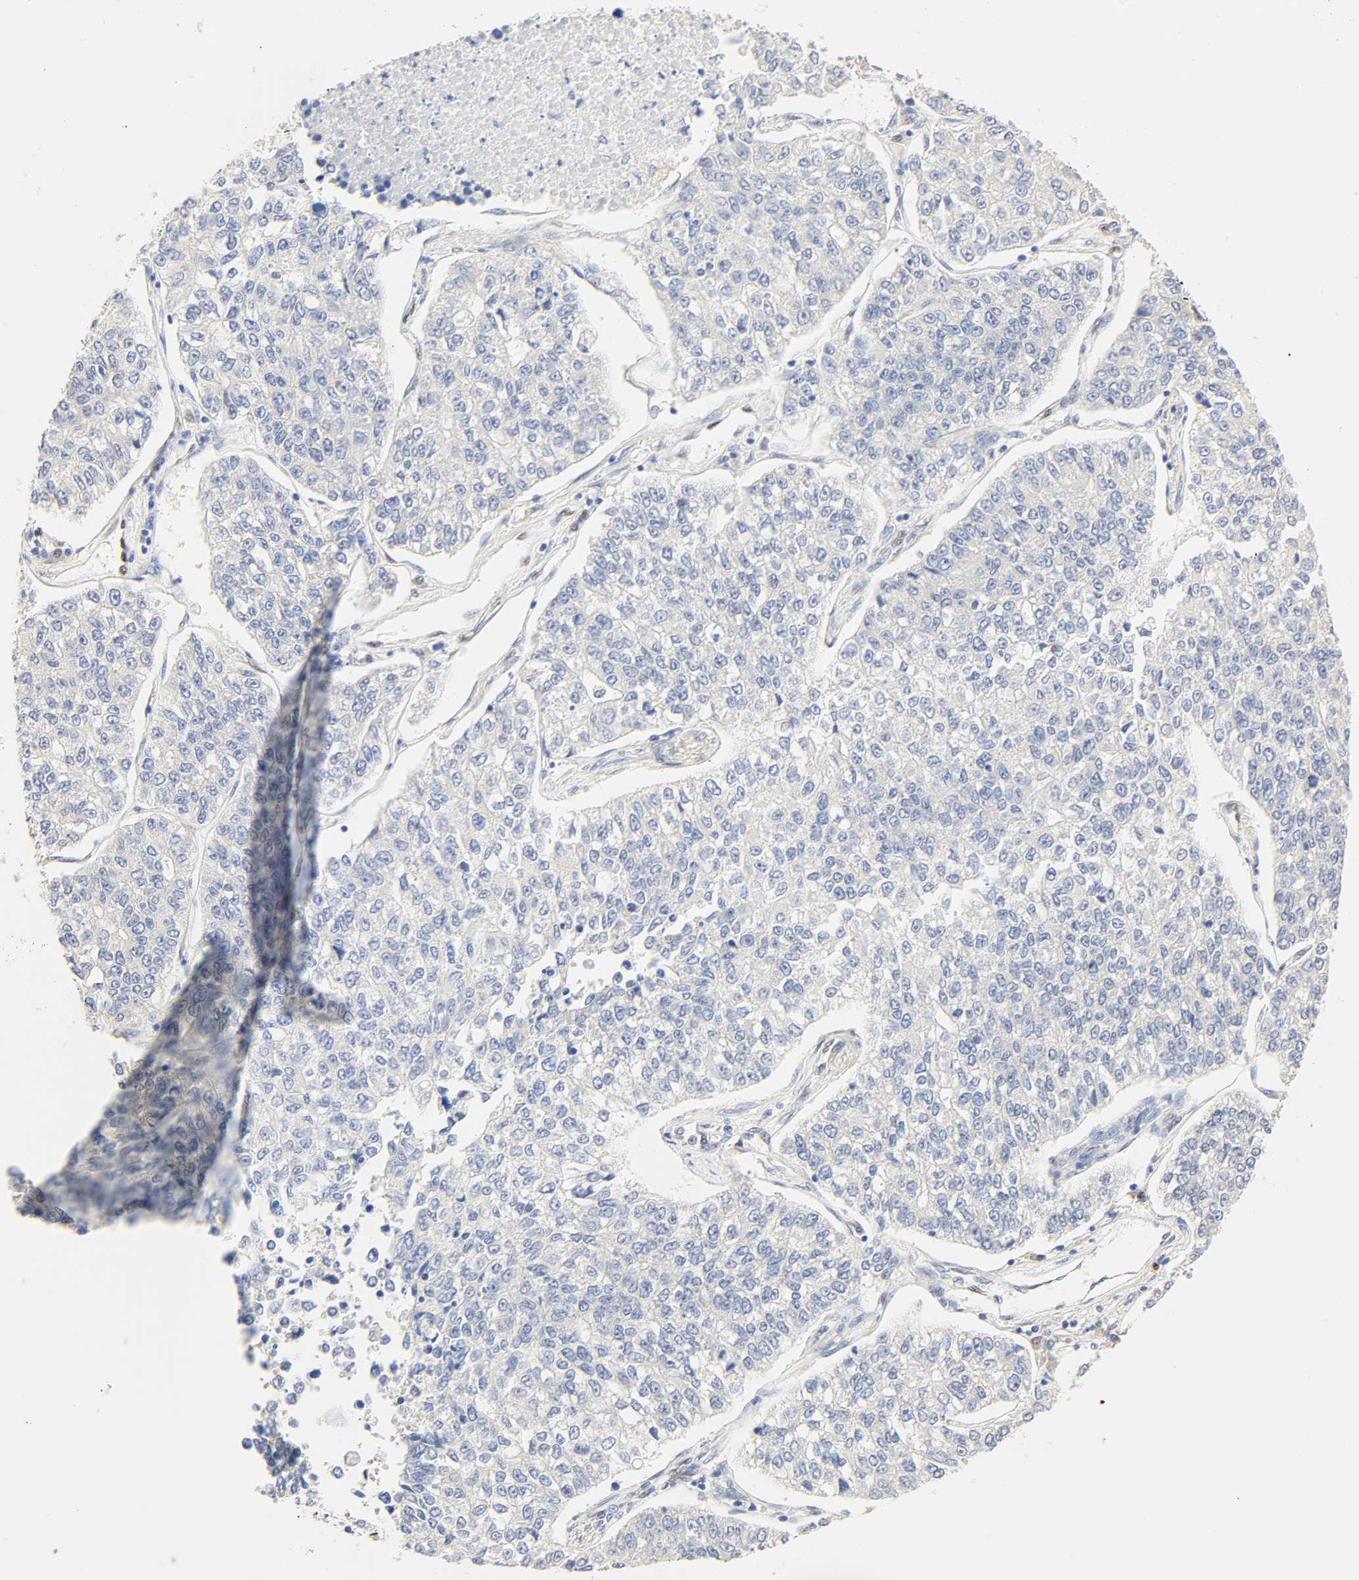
{"staining": {"intensity": "negative", "quantity": "none", "location": "none"}, "tissue": "lung cancer", "cell_type": "Tumor cells", "image_type": "cancer", "snomed": [{"axis": "morphology", "description": "Adenocarcinoma, NOS"}, {"axis": "topography", "description": "Lung"}], "caption": "This photomicrograph is of lung cancer stained with immunohistochemistry (IHC) to label a protein in brown with the nuclei are counter-stained blue. There is no expression in tumor cells. (DAB (3,3'-diaminobenzidine) immunohistochemistry (IHC) with hematoxylin counter stain).", "gene": "BORCS8-MEF2B", "patient": {"sex": "male", "age": 49}}